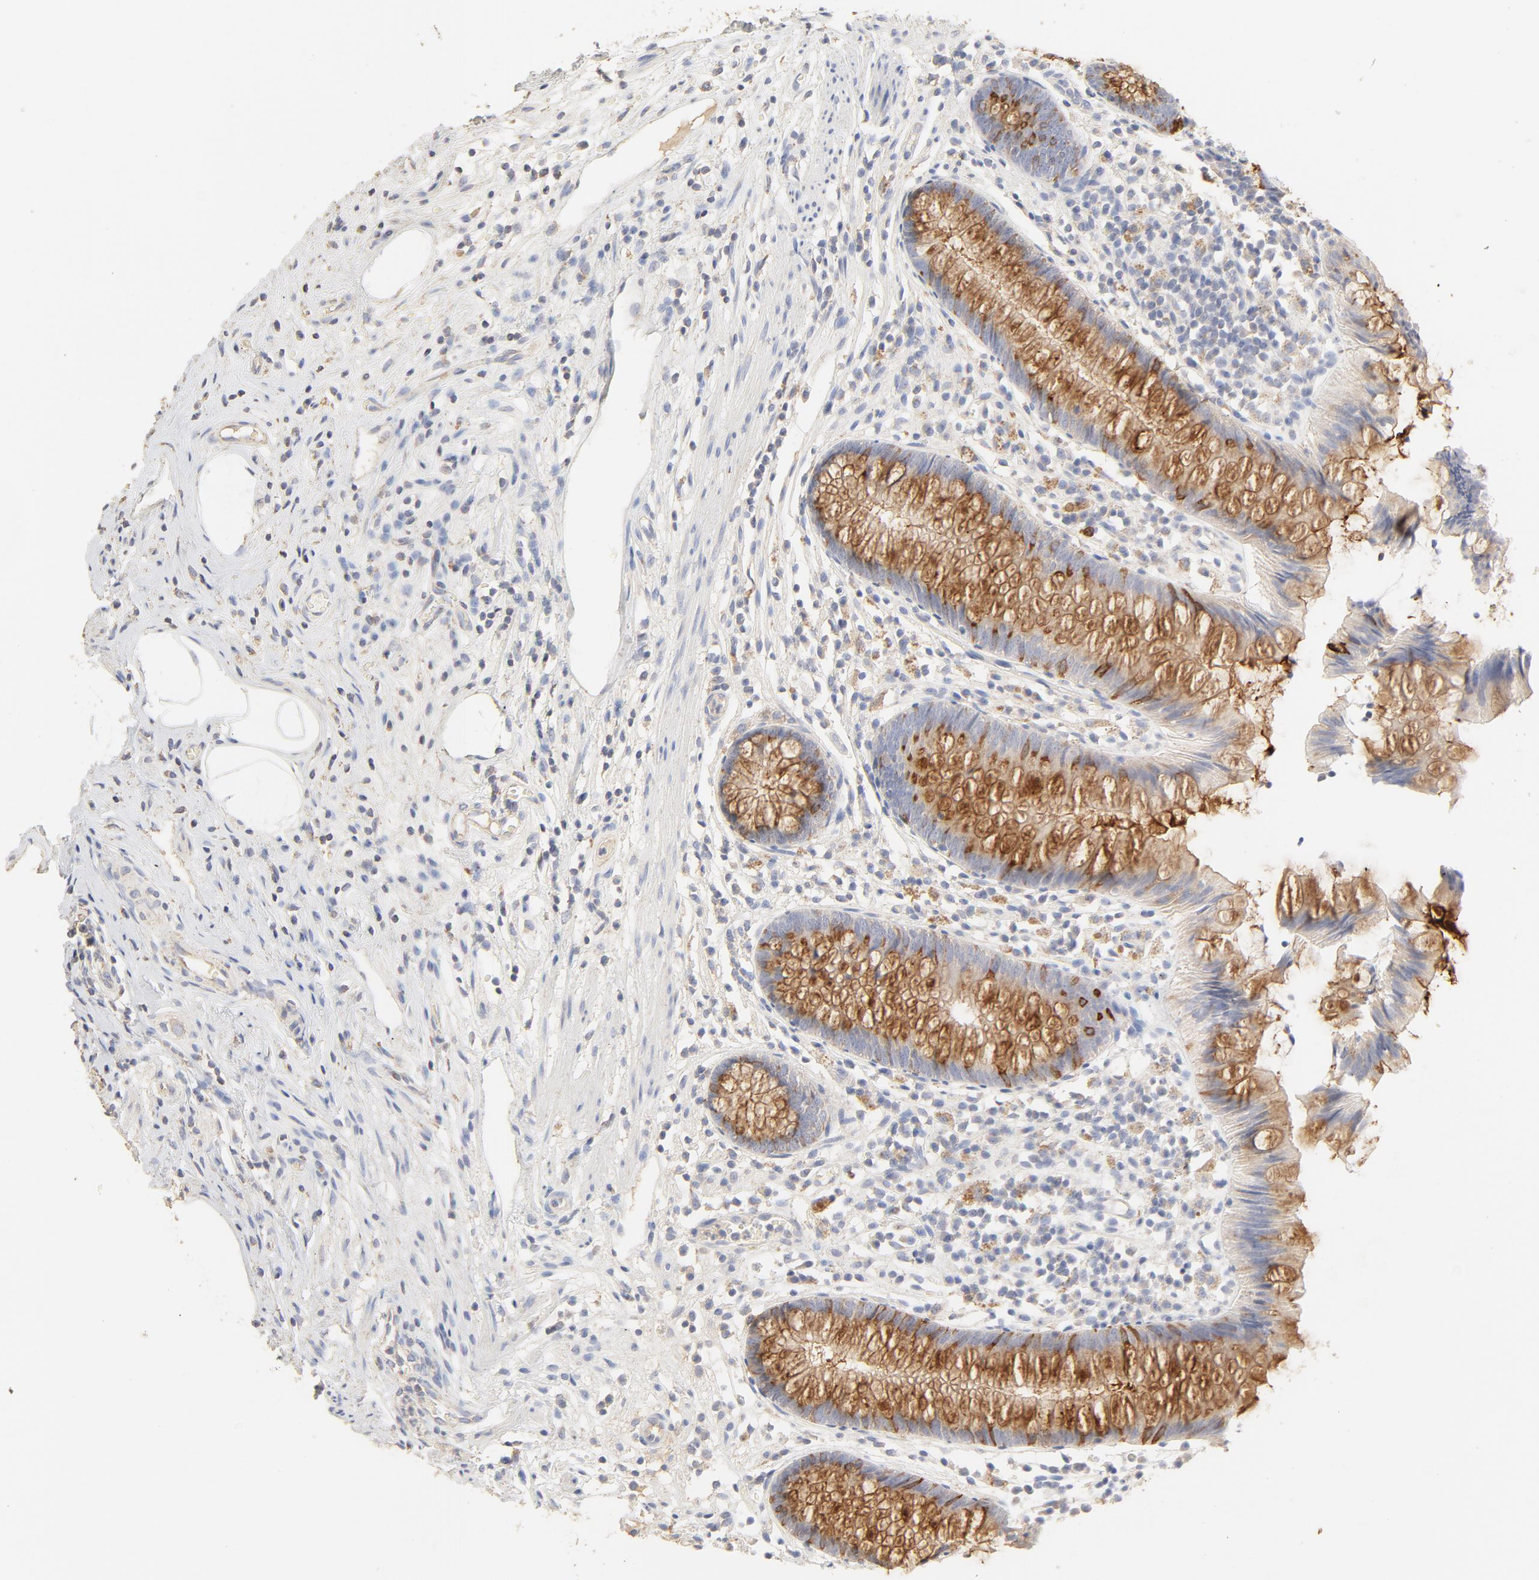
{"staining": {"intensity": "moderate", "quantity": ">75%", "location": "cytoplasmic/membranous"}, "tissue": "appendix", "cell_type": "Glandular cells", "image_type": "normal", "snomed": [{"axis": "morphology", "description": "Normal tissue, NOS"}, {"axis": "topography", "description": "Appendix"}], "caption": "Immunohistochemistry (IHC) image of unremarkable human appendix stained for a protein (brown), which shows medium levels of moderate cytoplasmic/membranous positivity in about >75% of glandular cells.", "gene": "FCGBP", "patient": {"sex": "male", "age": 38}}